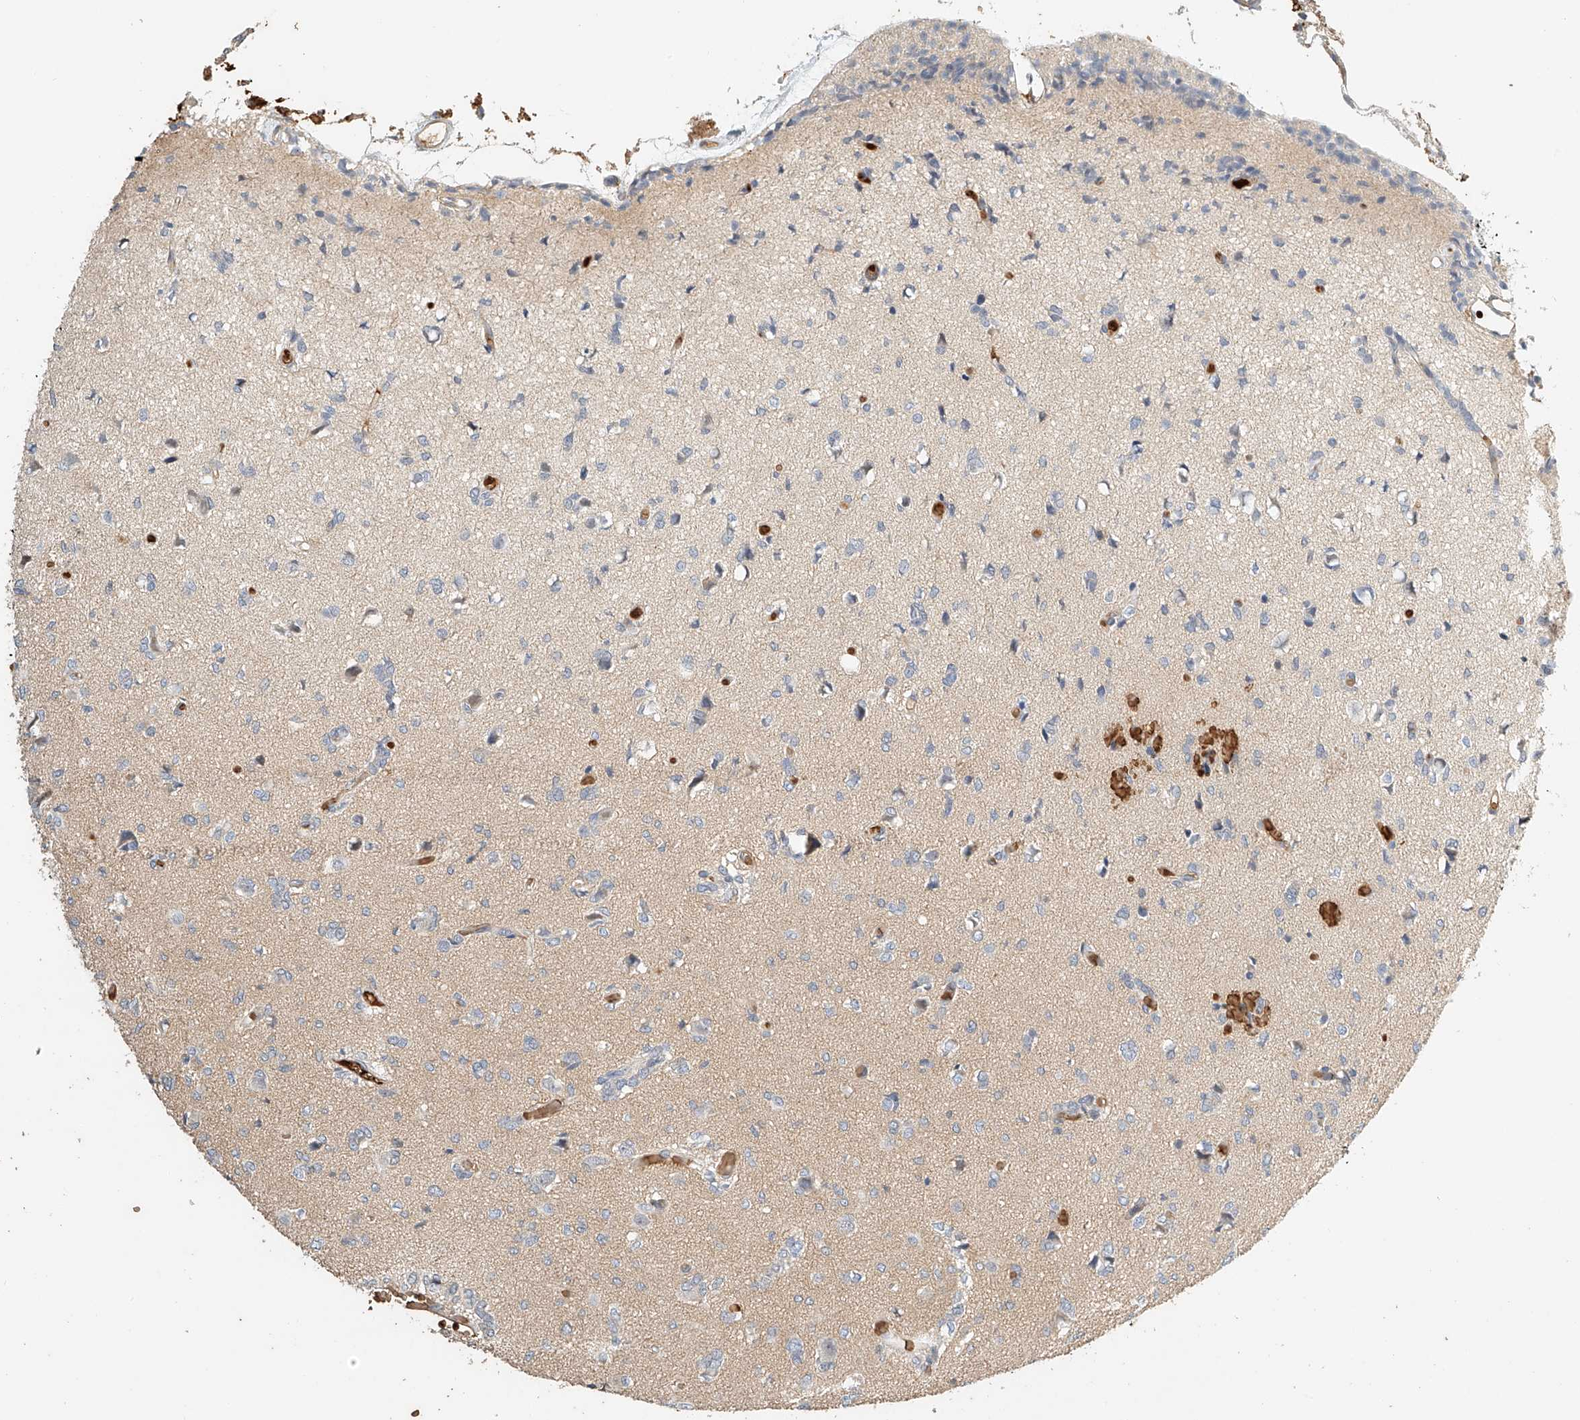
{"staining": {"intensity": "negative", "quantity": "none", "location": "none"}, "tissue": "glioma", "cell_type": "Tumor cells", "image_type": "cancer", "snomed": [{"axis": "morphology", "description": "Glioma, malignant, High grade"}, {"axis": "topography", "description": "Brain"}], "caption": "Immunohistochemistry image of neoplastic tissue: malignant glioma (high-grade) stained with DAB (3,3'-diaminobenzidine) demonstrates no significant protein staining in tumor cells.", "gene": "RCAN3", "patient": {"sex": "female", "age": 59}}